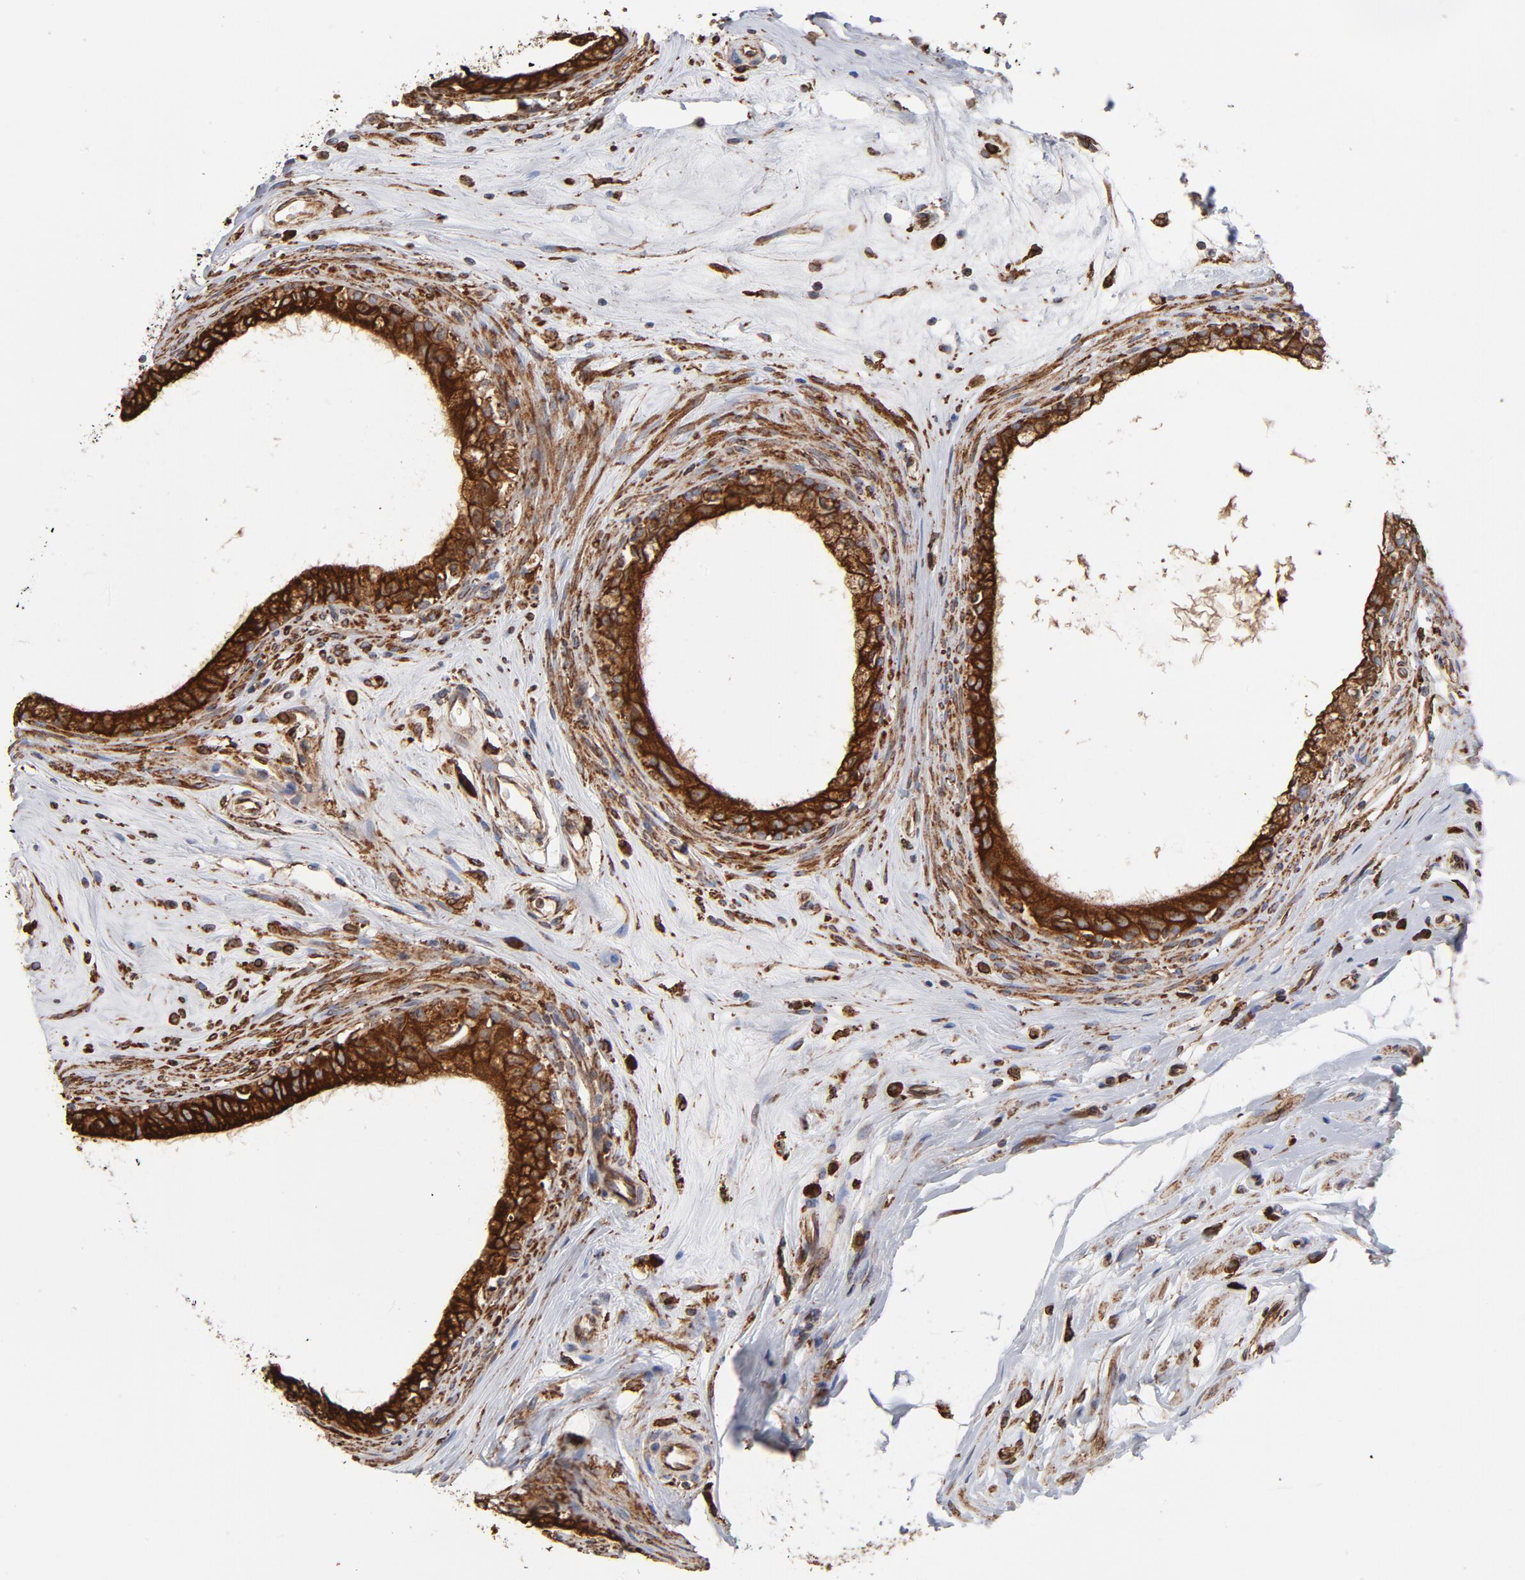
{"staining": {"intensity": "strong", "quantity": ">75%", "location": "cytoplasmic/membranous"}, "tissue": "epididymis", "cell_type": "Glandular cells", "image_type": "normal", "snomed": [{"axis": "morphology", "description": "Normal tissue, NOS"}, {"axis": "morphology", "description": "Inflammation, NOS"}, {"axis": "topography", "description": "Epididymis"}], "caption": "Immunohistochemical staining of benign human epididymis exhibits high levels of strong cytoplasmic/membranous staining in about >75% of glandular cells.", "gene": "CANX", "patient": {"sex": "male", "age": 84}}